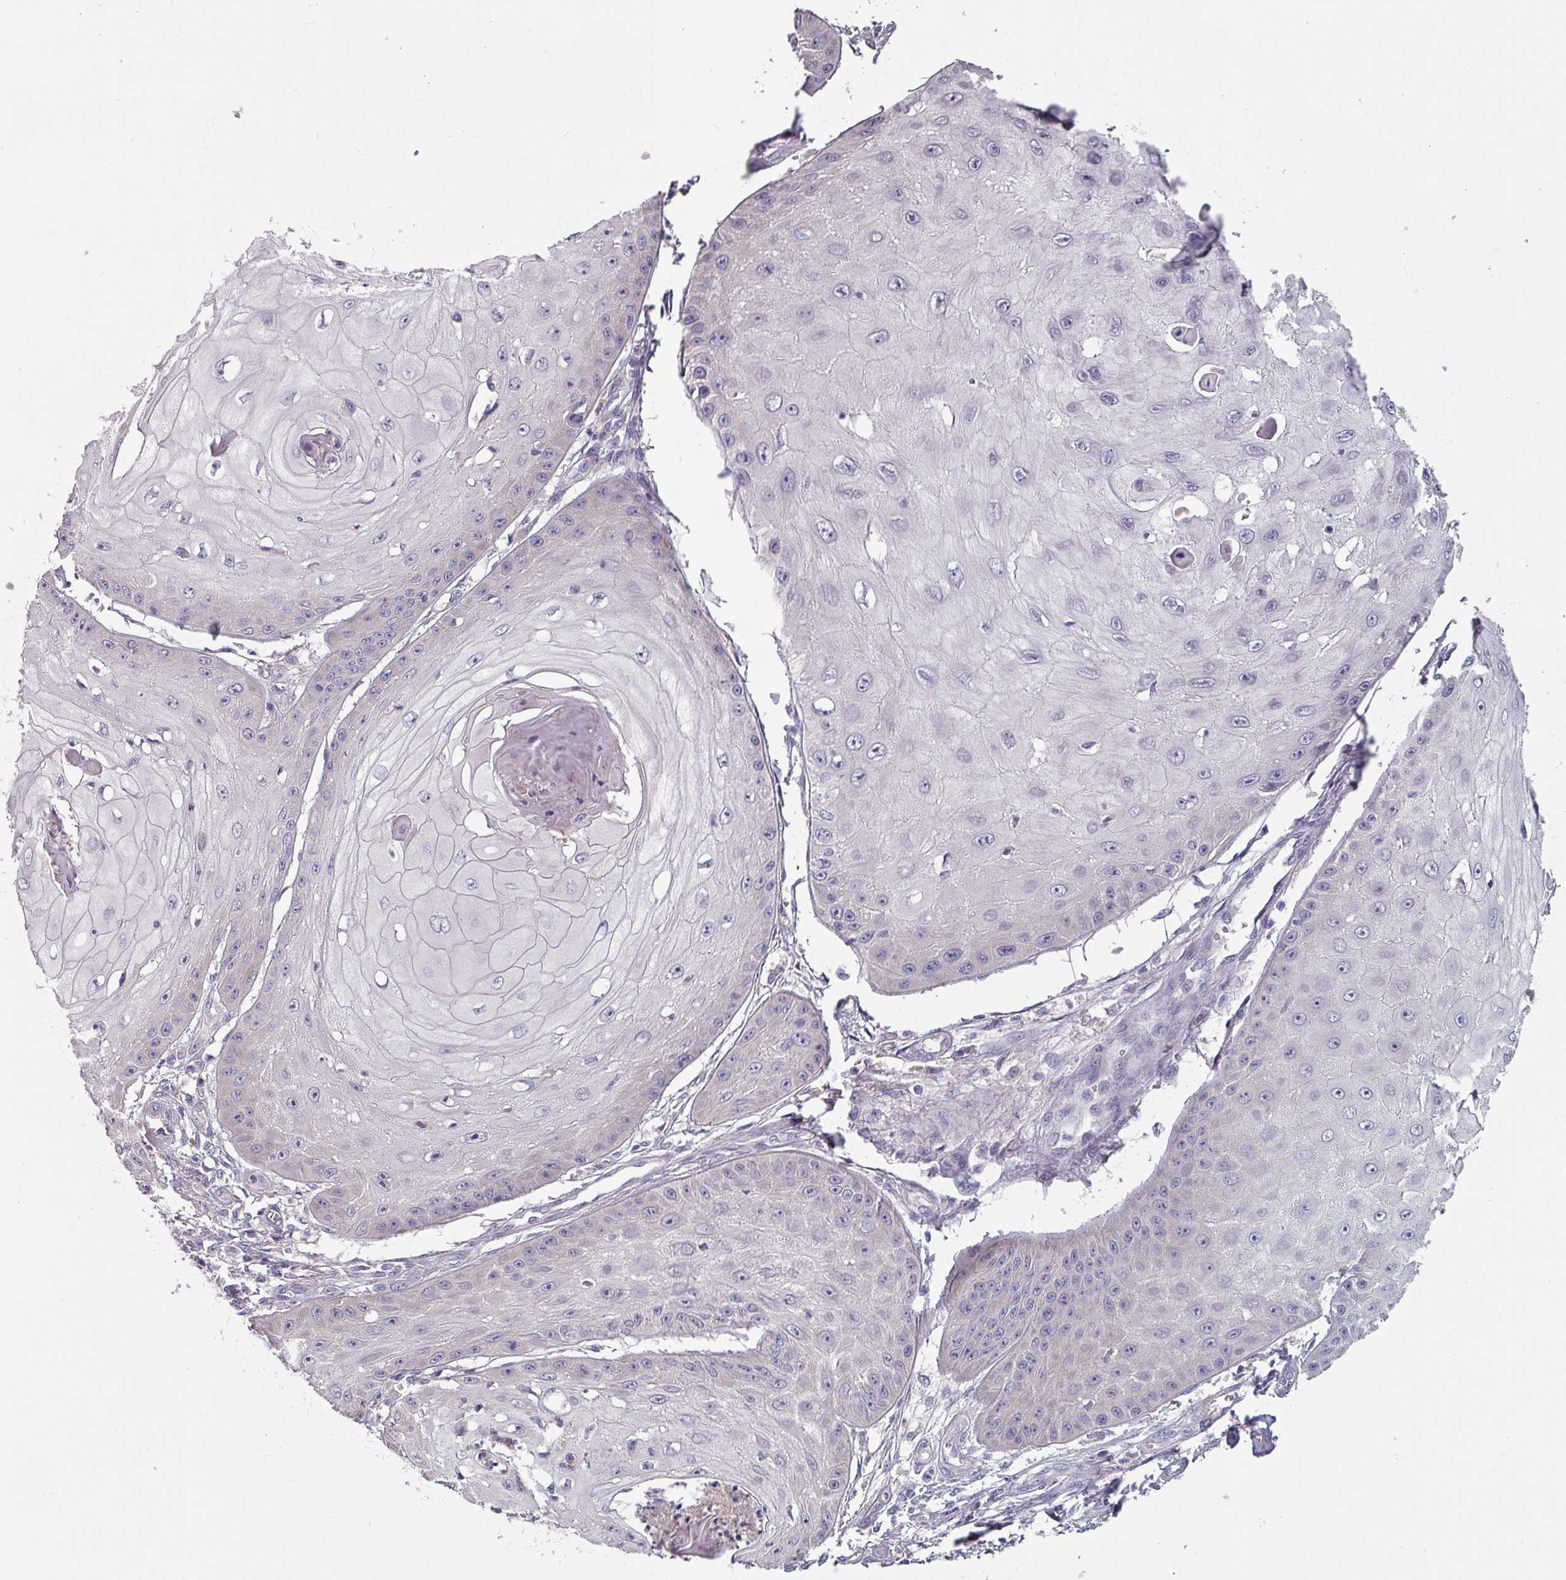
{"staining": {"intensity": "negative", "quantity": "none", "location": "none"}, "tissue": "skin cancer", "cell_type": "Tumor cells", "image_type": "cancer", "snomed": [{"axis": "morphology", "description": "Squamous cell carcinoma, NOS"}, {"axis": "topography", "description": "Skin"}], "caption": "Tumor cells are negative for brown protein staining in skin cancer (squamous cell carcinoma).", "gene": "PRAMEF8", "patient": {"sex": "male", "age": 70}}